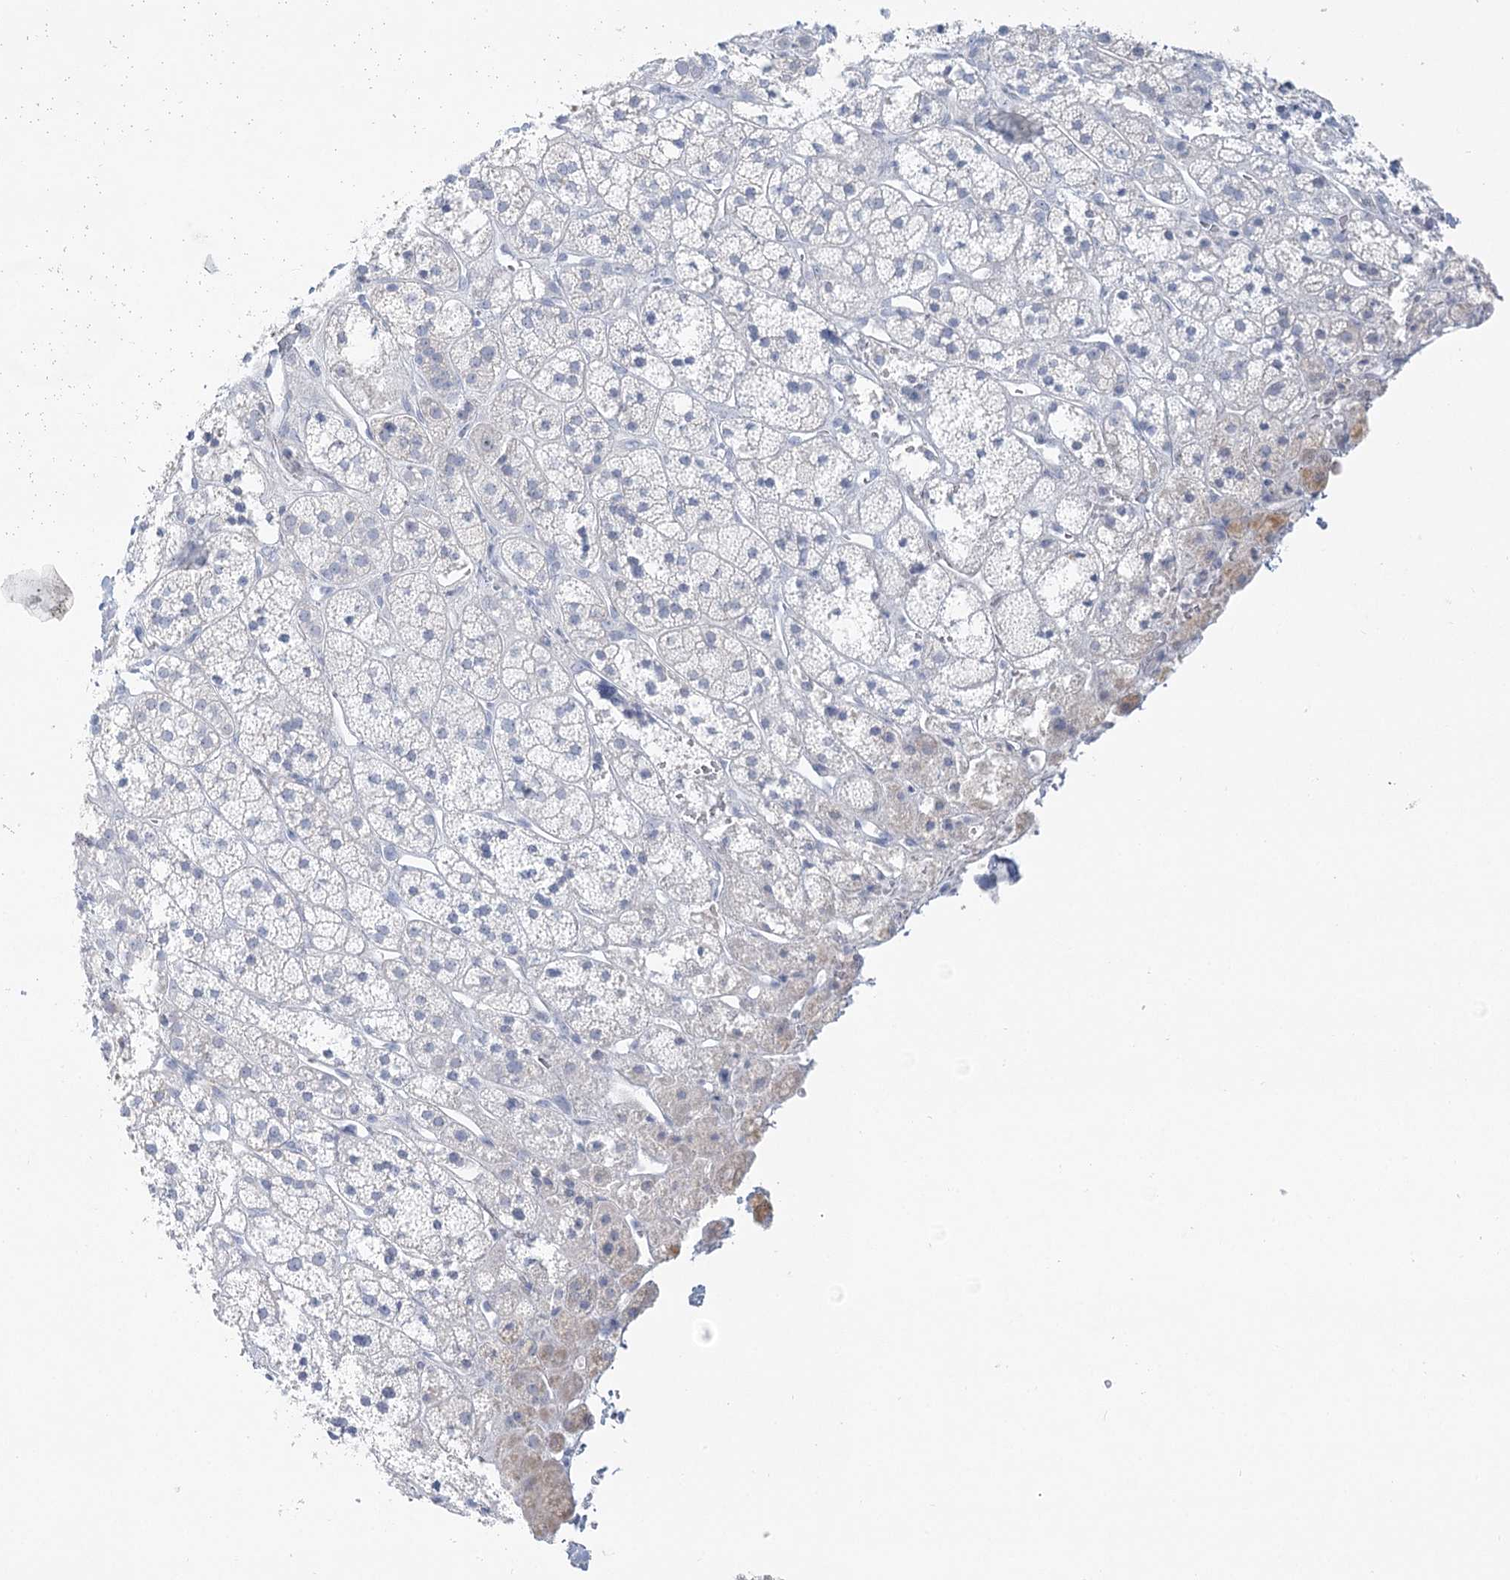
{"staining": {"intensity": "weak", "quantity": "<25%", "location": "cytoplasmic/membranous"}, "tissue": "adrenal gland", "cell_type": "Glandular cells", "image_type": "normal", "snomed": [{"axis": "morphology", "description": "Normal tissue, NOS"}, {"axis": "topography", "description": "Adrenal gland"}], "caption": "IHC histopathology image of normal adrenal gland: human adrenal gland stained with DAB (3,3'-diaminobenzidine) displays no significant protein staining in glandular cells.", "gene": "DMGDH", "patient": {"sex": "male", "age": 56}}